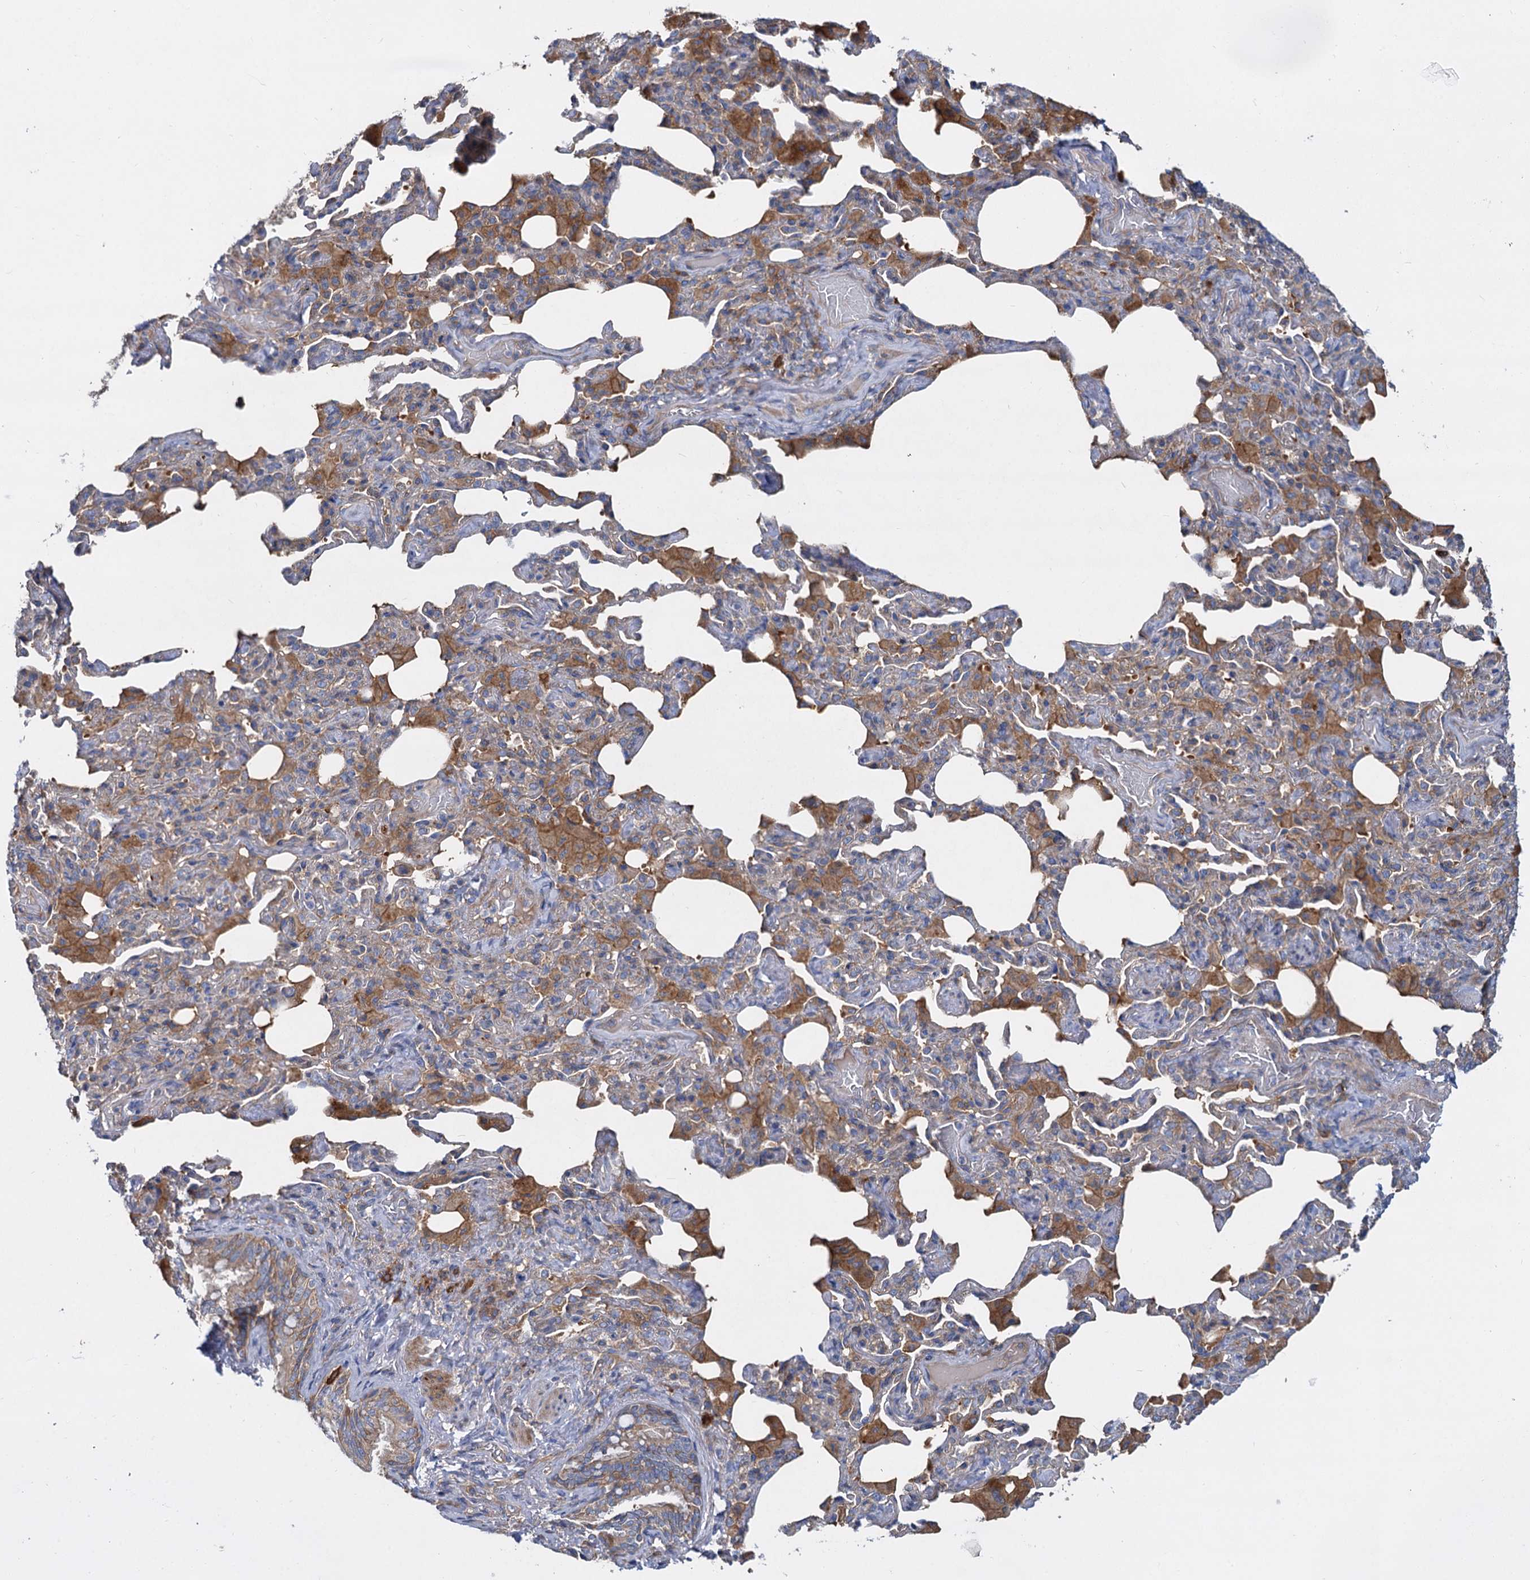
{"staining": {"intensity": "moderate", "quantity": ">75%", "location": "cytoplasmic/membranous"}, "tissue": "bronchus", "cell_type": "Respiratory epithelial cells", "image_type": "normal", "snomed": [{"axis": "morphology", "description": "Normal tissue, NOS"}, {"axis": "morphology", "description": "Inflammation, NOS"}, {"axis": "topography", "description": "Lung"}], "caption": "Brown immunohistochemical staining in normal bronchus shows moderate cytoplasmic/membranous expression in about >75% of respiratory epithelial cells.", "gene": "ALKBH7", "patient": {"sex": "female", "age": 46}}